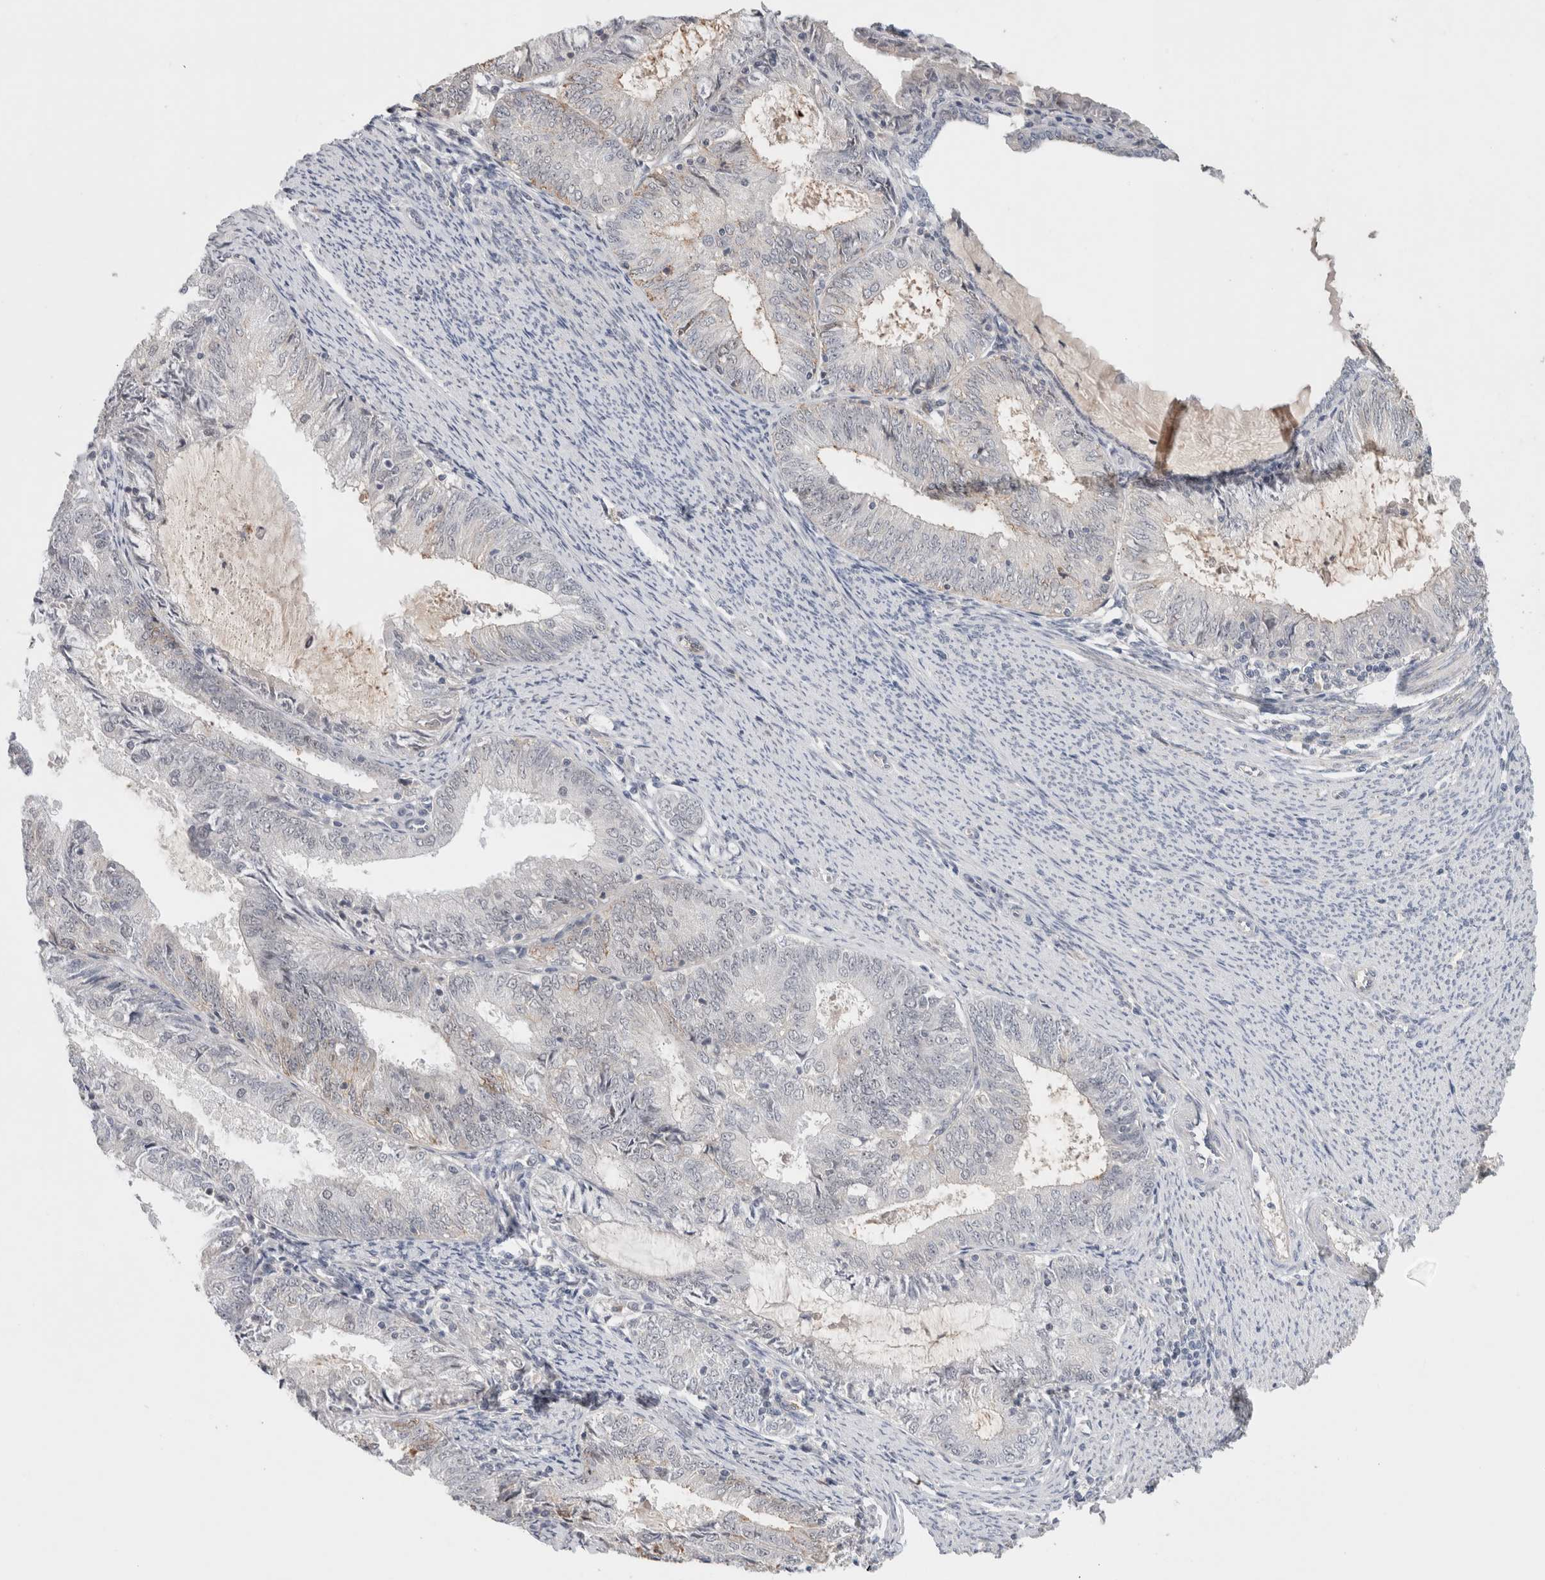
{"staining": {"intensity": "moderate", "quantity": "<25%", "location": "cytoplasmic/membranous"}, "tissue": "endometrial cancer", "cell_type": "Tumor cells", "image_type": "cancer", "snomed": [{"axis": "morphology", "description": "Adenocarcinoma, NOS"}, {"axis": "topography", "description": "Endometrium"}], "caption": "Immunohistochemistry (IHC) (DAB) staining of endometrial cancer displays moderate cytoplasmic/membranous protein expression in approximately <25% of tumor cells. (DAB IHC, brown staining for protein, blue staining for nuclei).", "gene": "HCN3", "patient": {"sex": "female", "age": 57}}